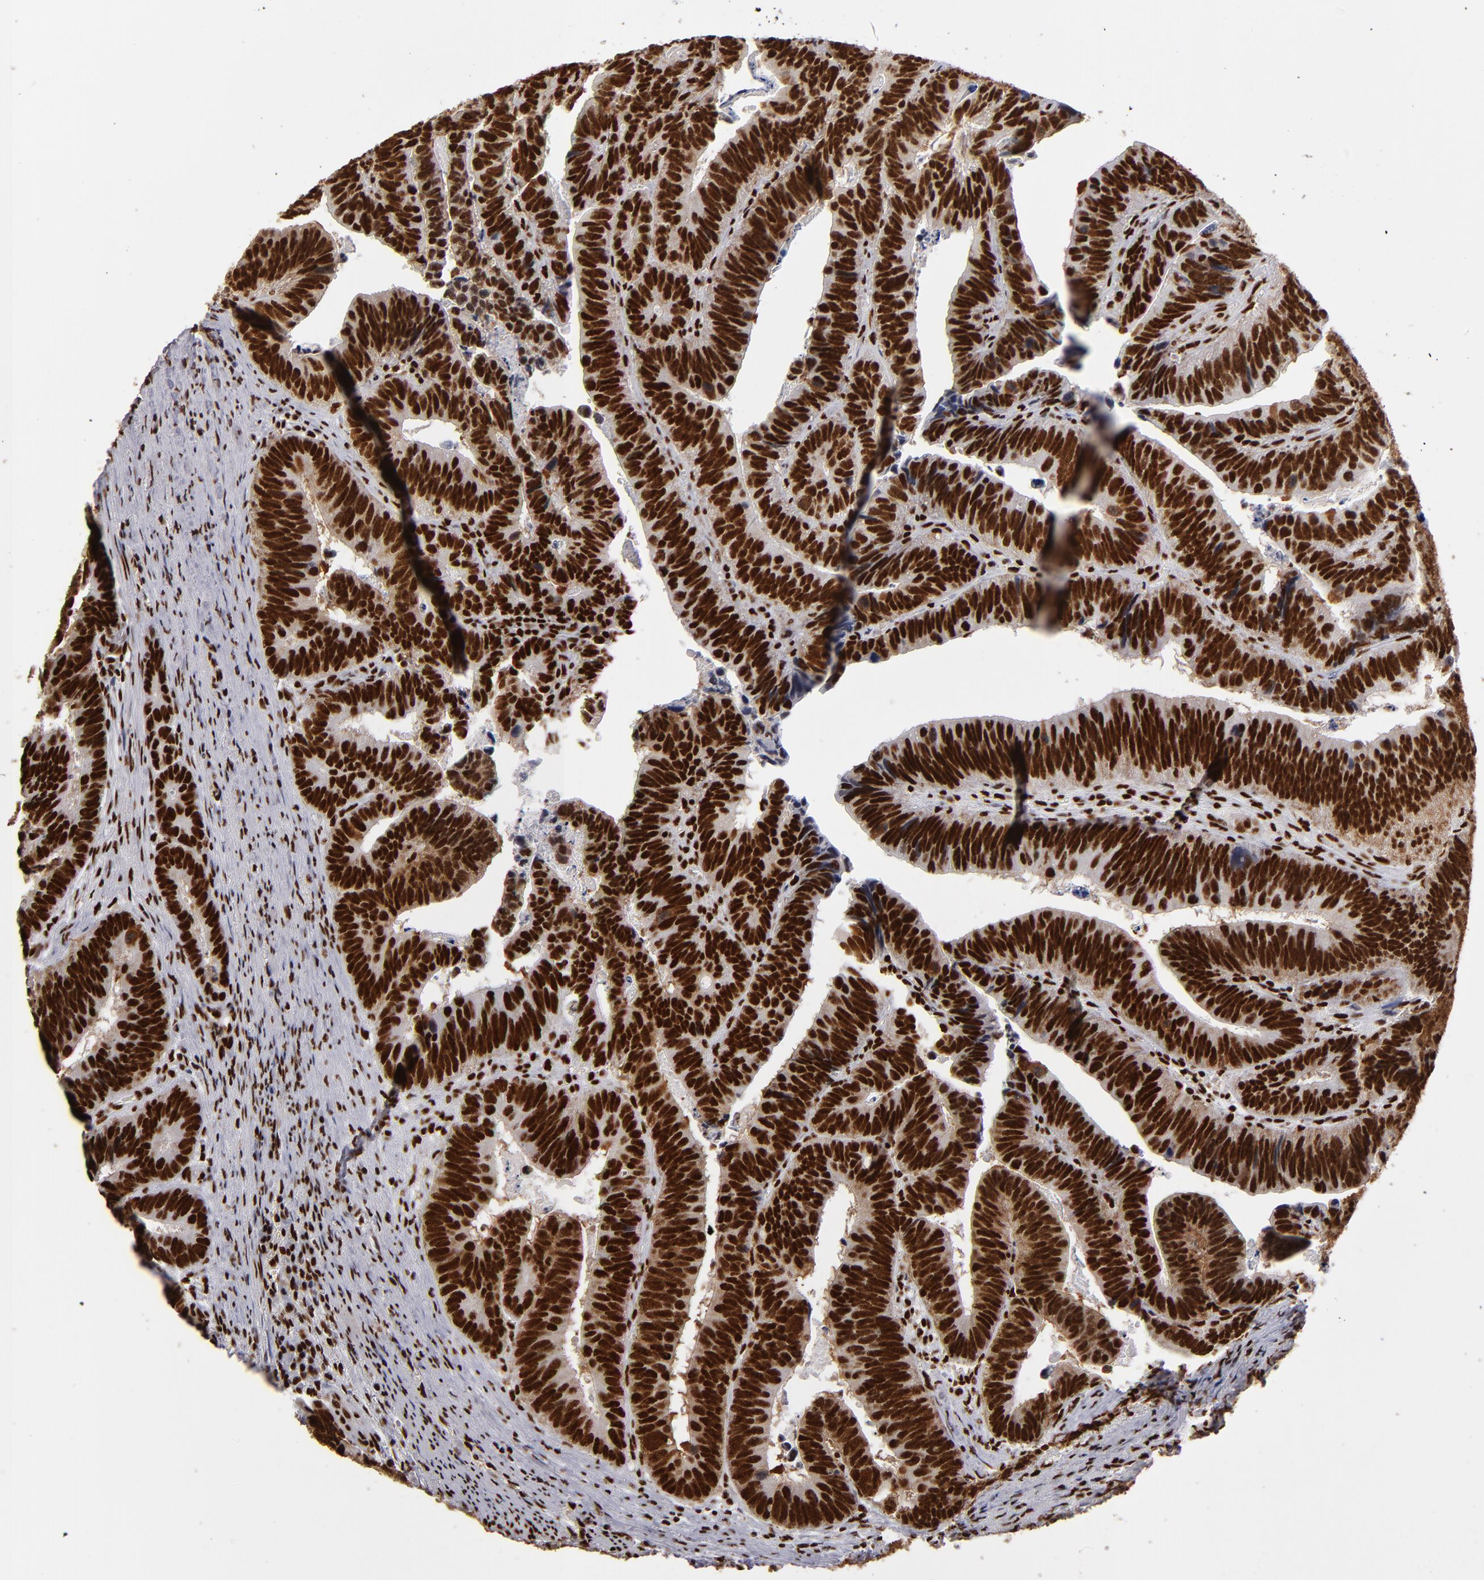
{"staining": {"intensity": "strong", "quantity": ">75%", "location": "nuclear"}, "tissue": "colorectal cancer", "cell_type": "Tumor cells", "image_type": "cancer", "snomed": [{"axis": "morphology", "description": "Adenocarcinoma, NOS"}, {"axis": "topography", "description": "Colon"}], "caption": "Human colorectal cancer stained for a protein (brown) reveals strong nuclear positive staining in approximately >75% of tumor cells.", "gene": "MRE11", "patient": {"sex": "male", "age": 72}}